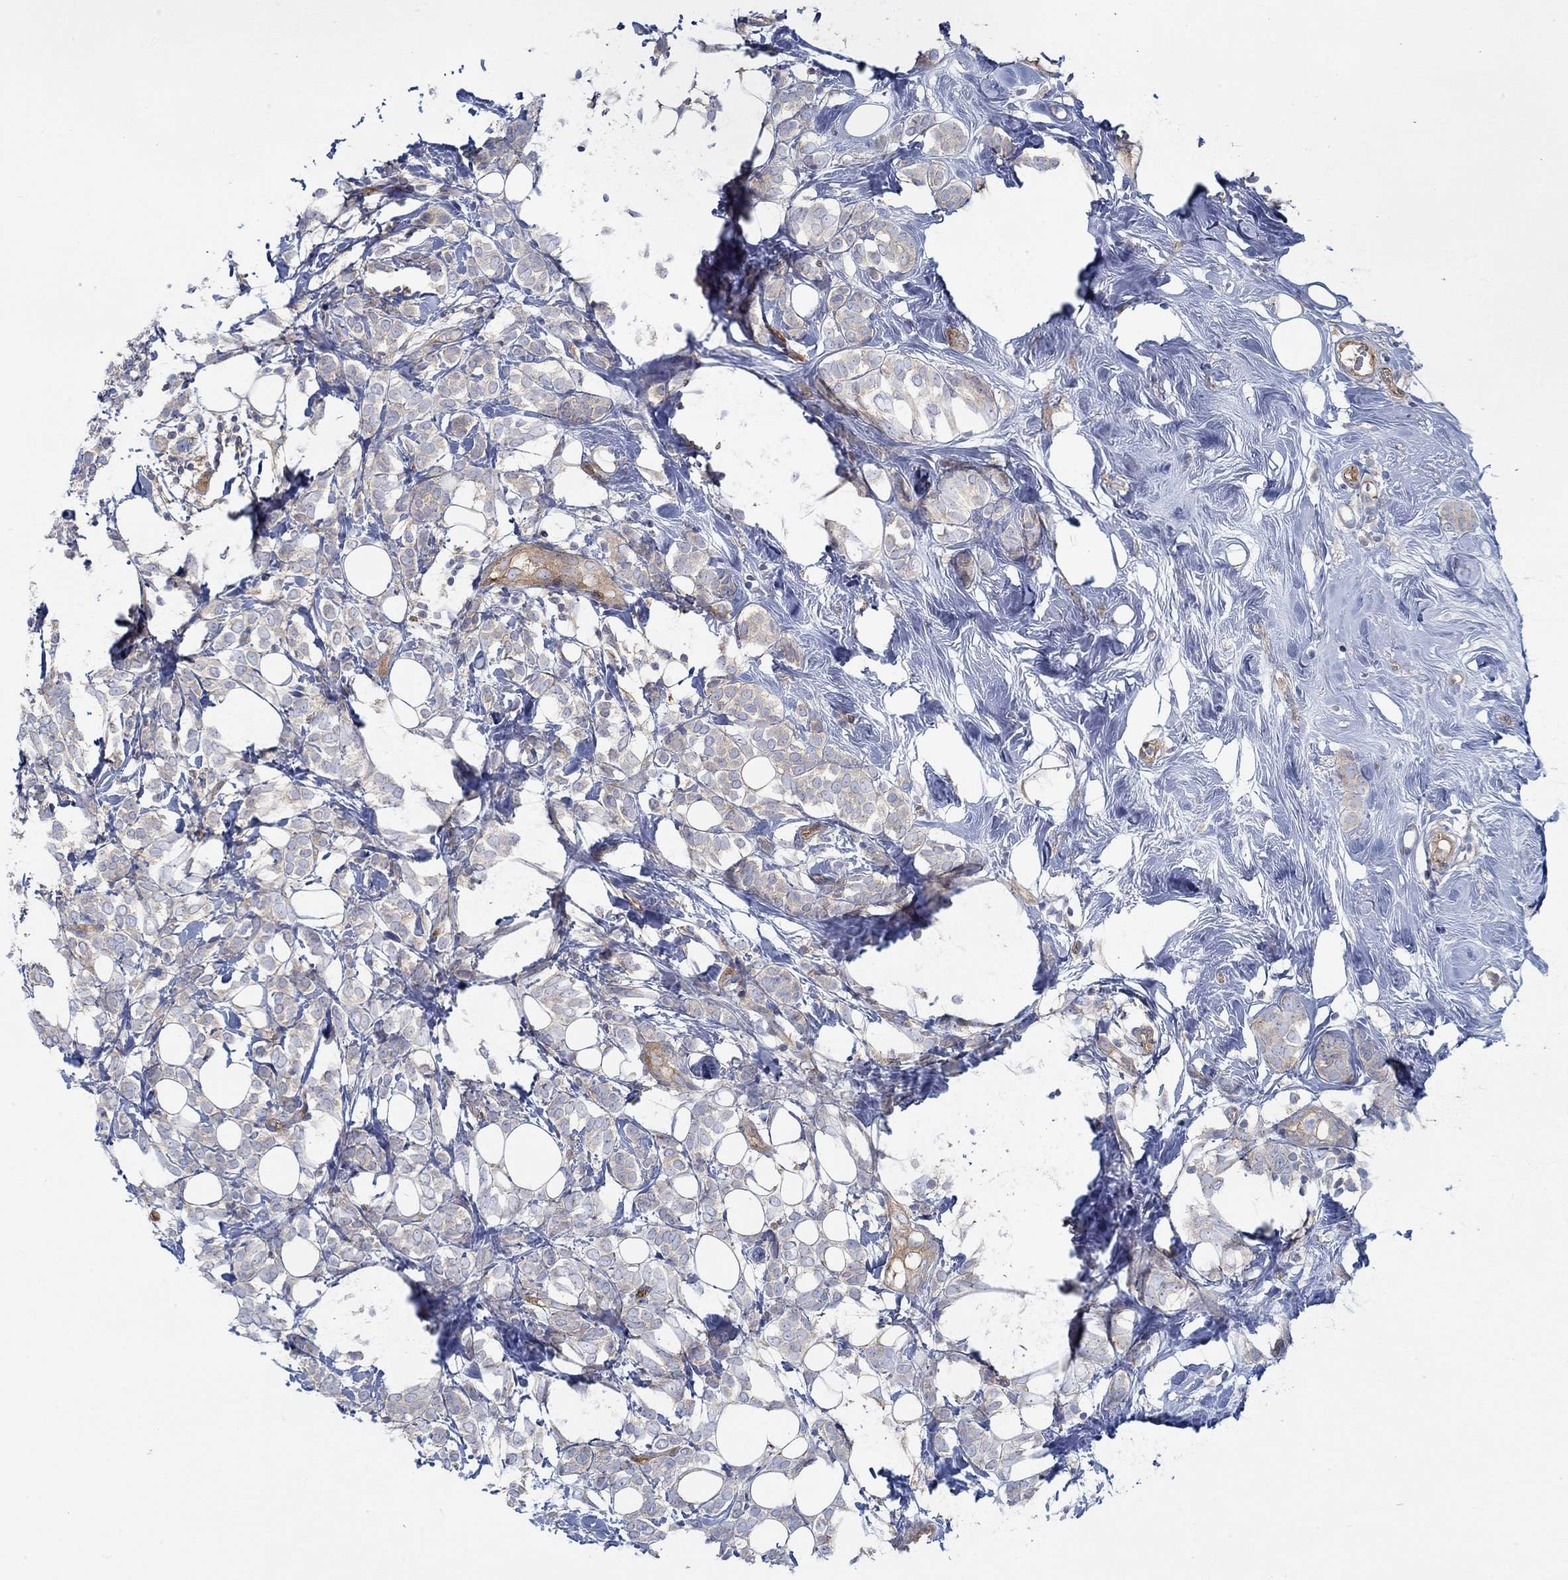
{"staining": {"intensity": "weak", "quantity": "<25%", "location": "cytoplasmic/membranous"}, "tissue": "breast cancer", "cell_type": "Tumor cells", "image_type": "cancer", "snomed": [{"axis": "morphology", "description": "Lobular carcinoma"}, {"axis": "topography", "description": "Breast"}], "caption": "The micrograph shows no significant expression in tumor cells of breast cancer.", "gene": "SPAG9", "patient": {"sex": "female", "age": 49}}